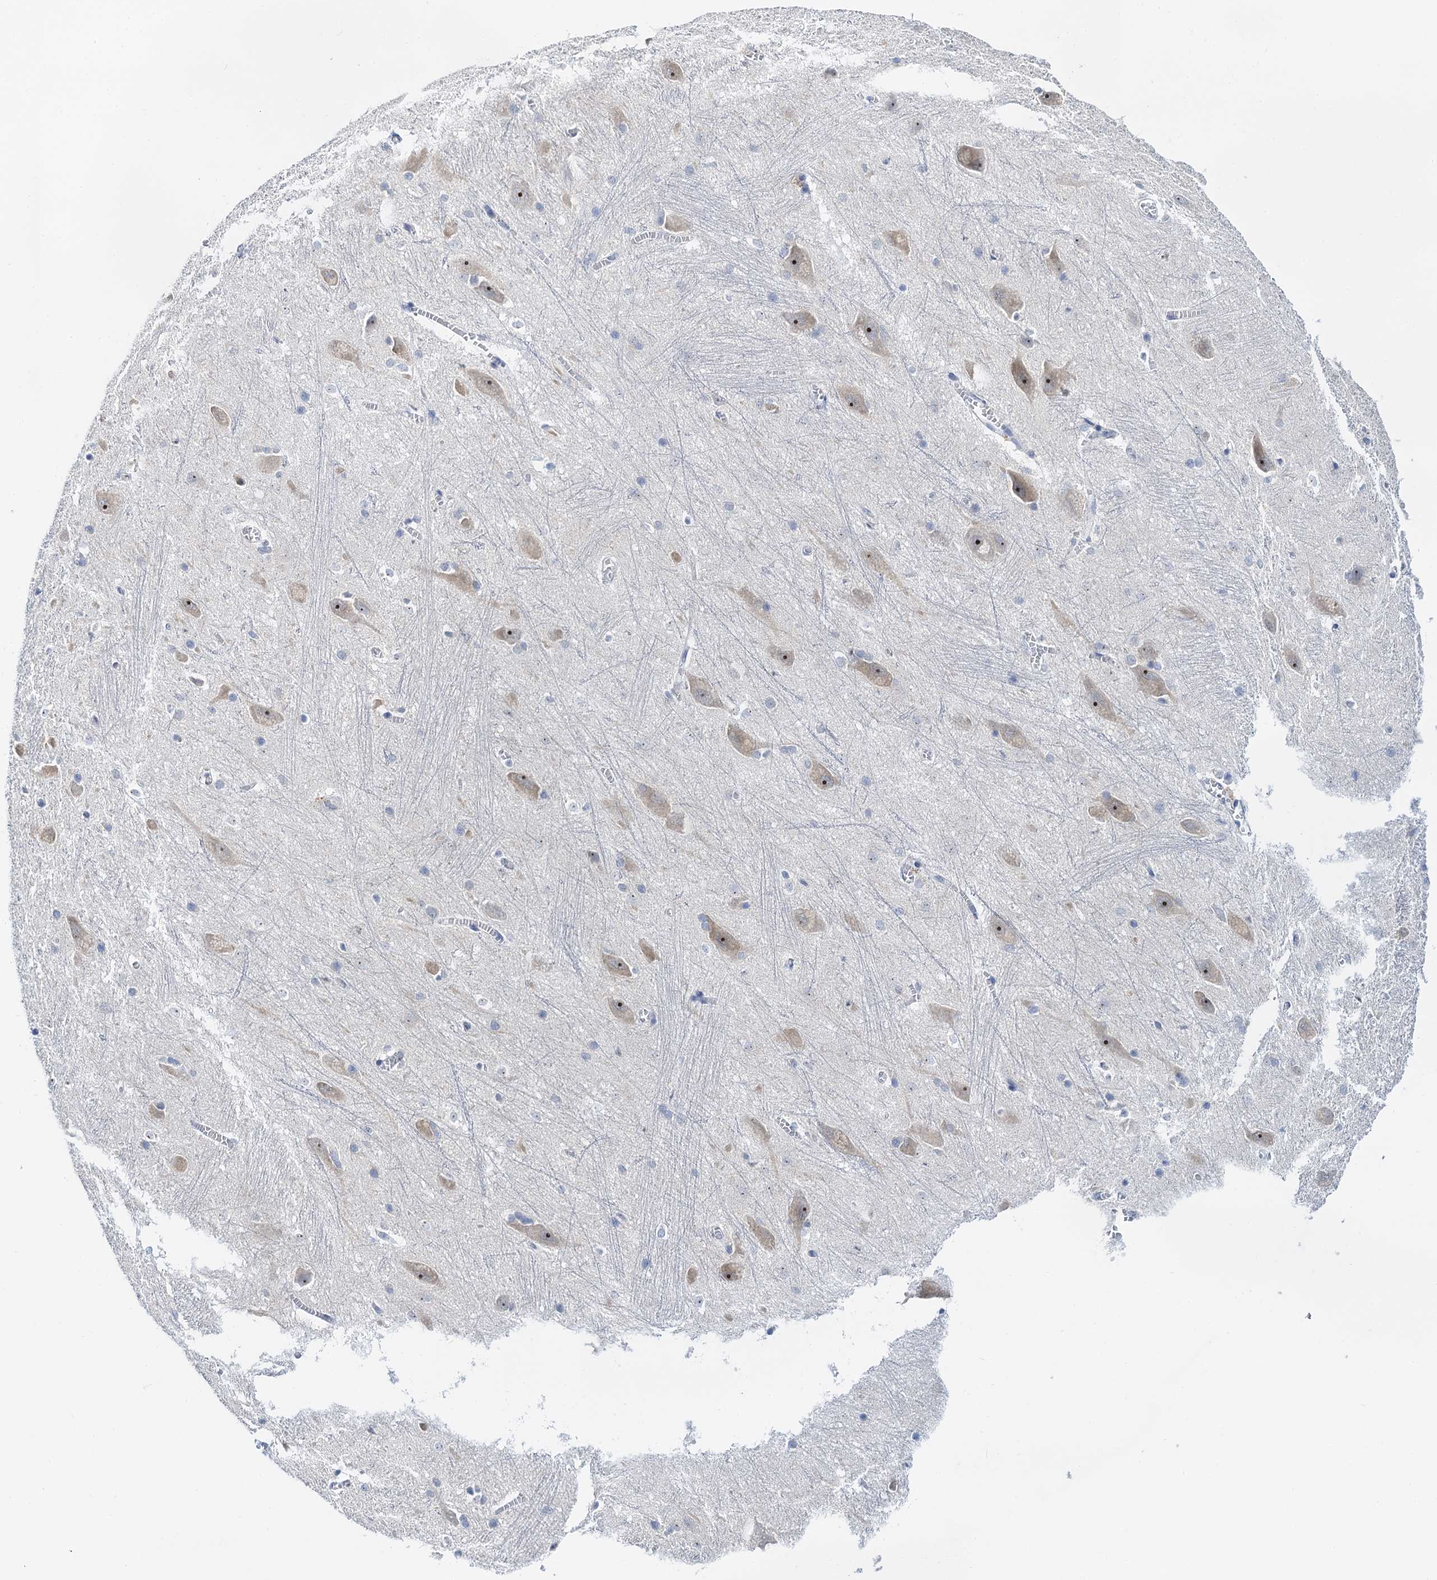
{"staining": {"intensity": "negative", "quantity": "none", "location": "none"}, "tissue": "caudate", "cell_type": "Glial cells", "image_type": "normal", "snomed": [{"axis": "morphology", "description": "Normal tissue, NOS"}, {"axis": "topography", "description": "Lateral ventricle wall"}], "caption": "This image is of unremarkable caudate stained with immunohistochemistry (IHC) to label a protein in brown with the nuclei are counter-stained blue. There is no expression in glial cells.", "gene": "NOP2", "patient": {"sex": "male", "age": 37}}